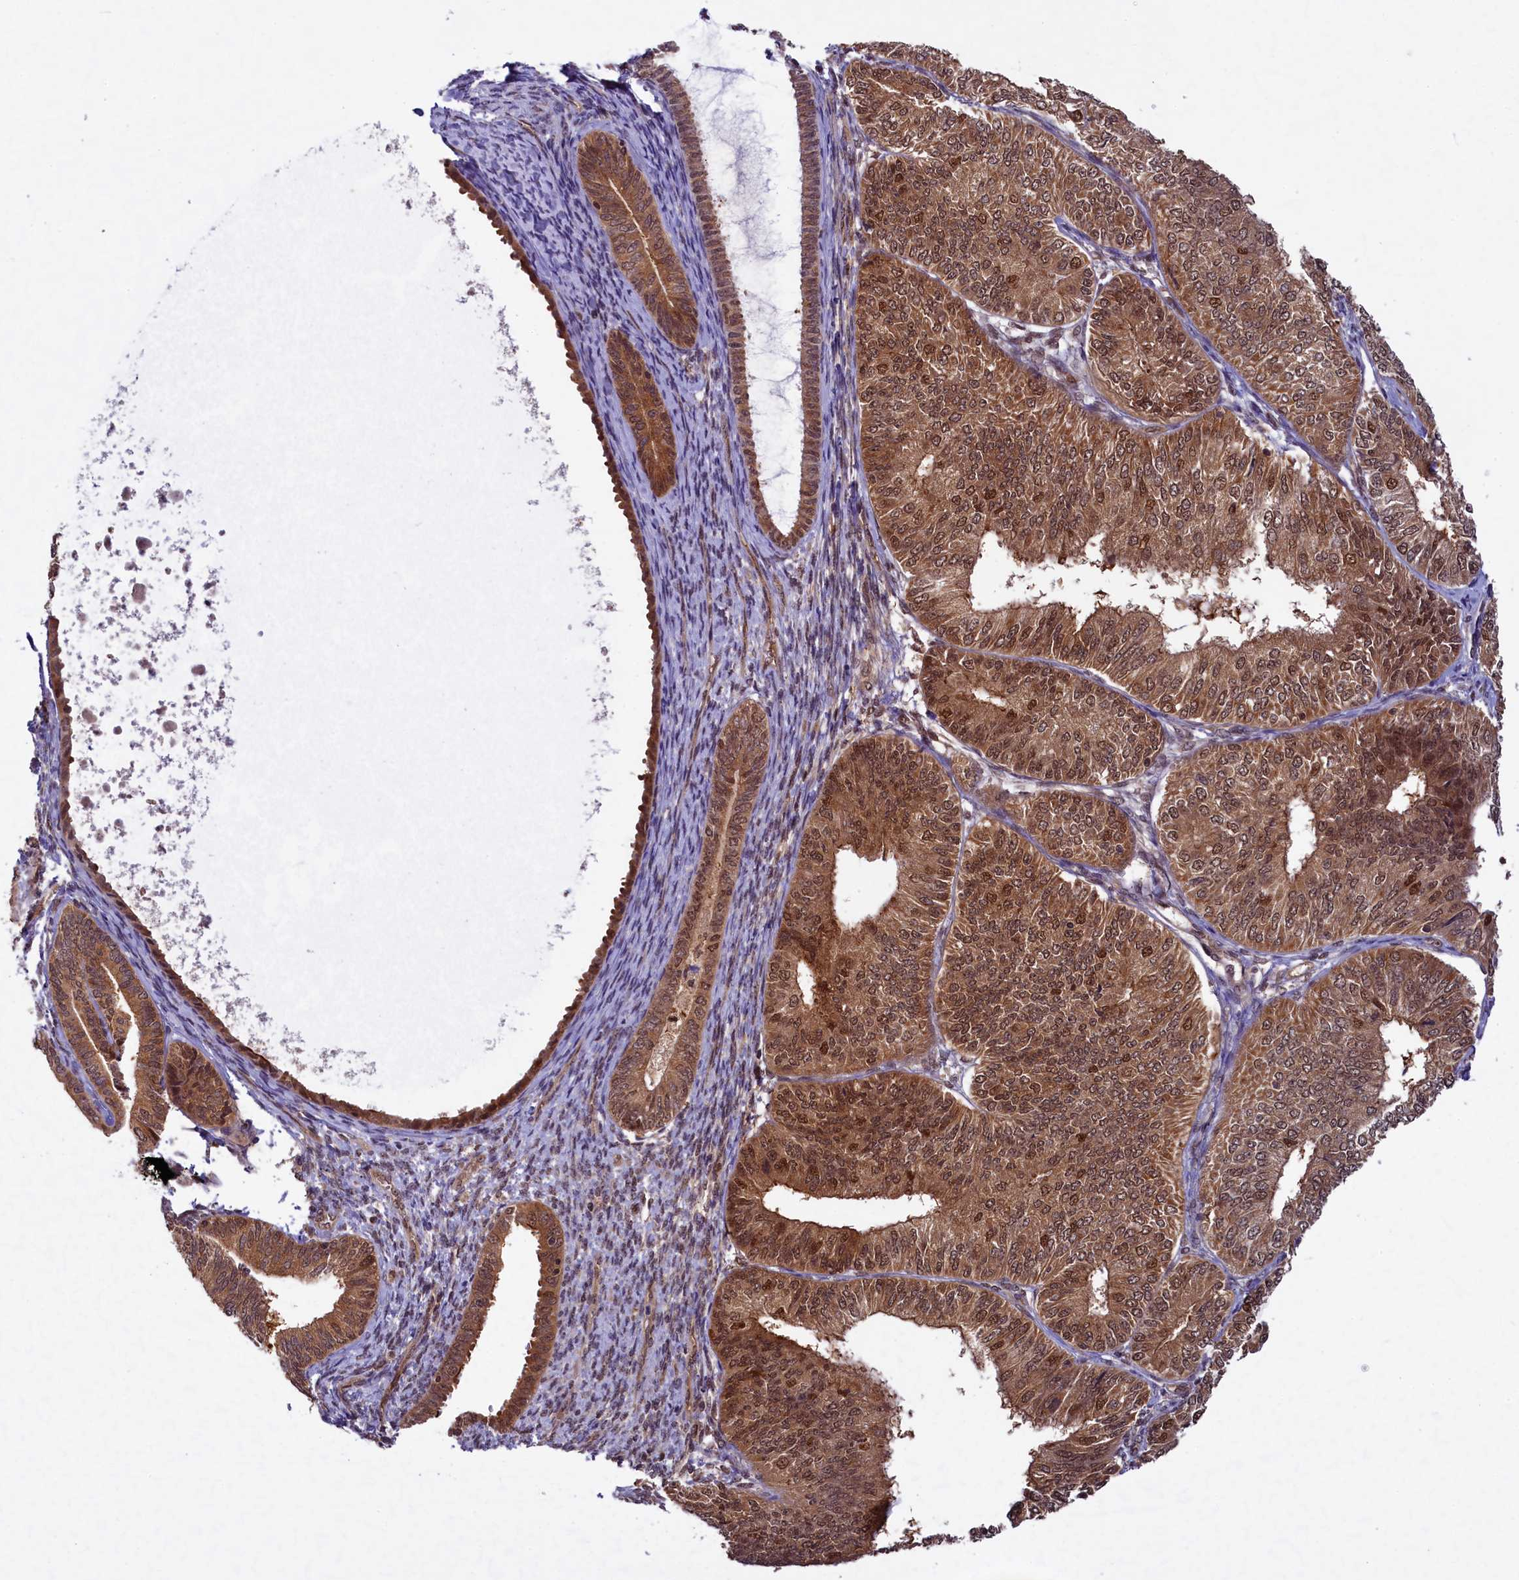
{"staining": {"intensity": "strong", "quantity": ">75%", "location": "cytoplasmic/membranous,nuclear"}, "tissue": "endometrial cancer", "cell_type": "Tumor cells", "image_type": "cancer", "snomed": [{"axis": "morphology", "description": "Adenocarcinoma, NOS"}, {"axis": "topography", "description": "Endometrium"}], "caption": "The photomicrograph reveals immunohistochemical staining of adenocarcinoma (endometrial). There is strong cytoplasmic/membranous and nuclear expression is seen in about >75% of tumor cells.", "gene": "SLC7A6OS", "patient": {"sex": "female", "age": 58}}